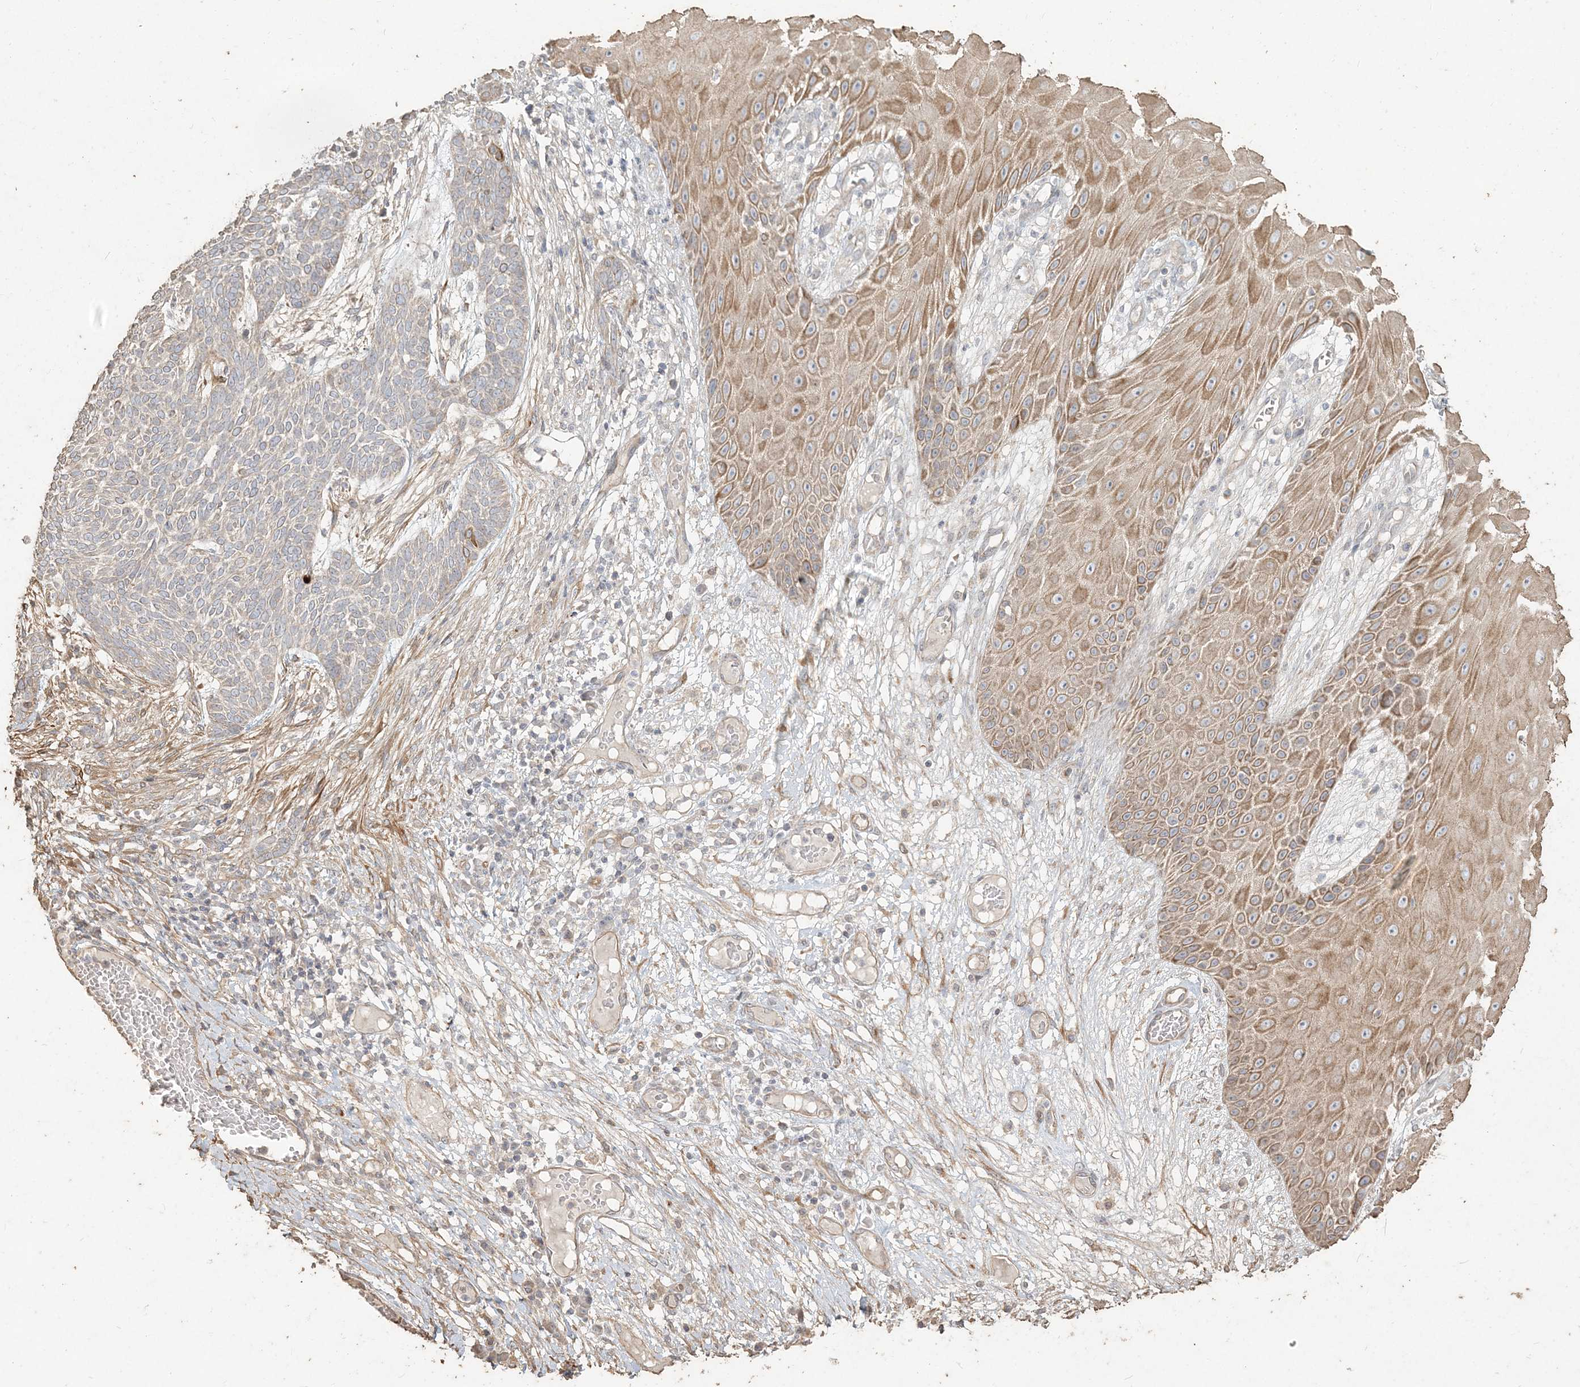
{"staining": {"intensity": "negative", "quantity": "none", "location": "none"}, "tissue": "skin cancer", "cell_type": "Tumor cells", "image_type": "cancer", "snomed": [{"axis": "morphology", "description": "Normal tissue, NOS"}, {"axis": "morphology", "description": "Basal cell carcinoma"}, {"axis": "topography", "description": "Skin"}], "caption": "Human skin basal cell carcinoma stained for a protein using IHC exhibits no positivity in tumor cells.", "gene": "RNF145", "patient": {"sex": "male", "age": 64}}